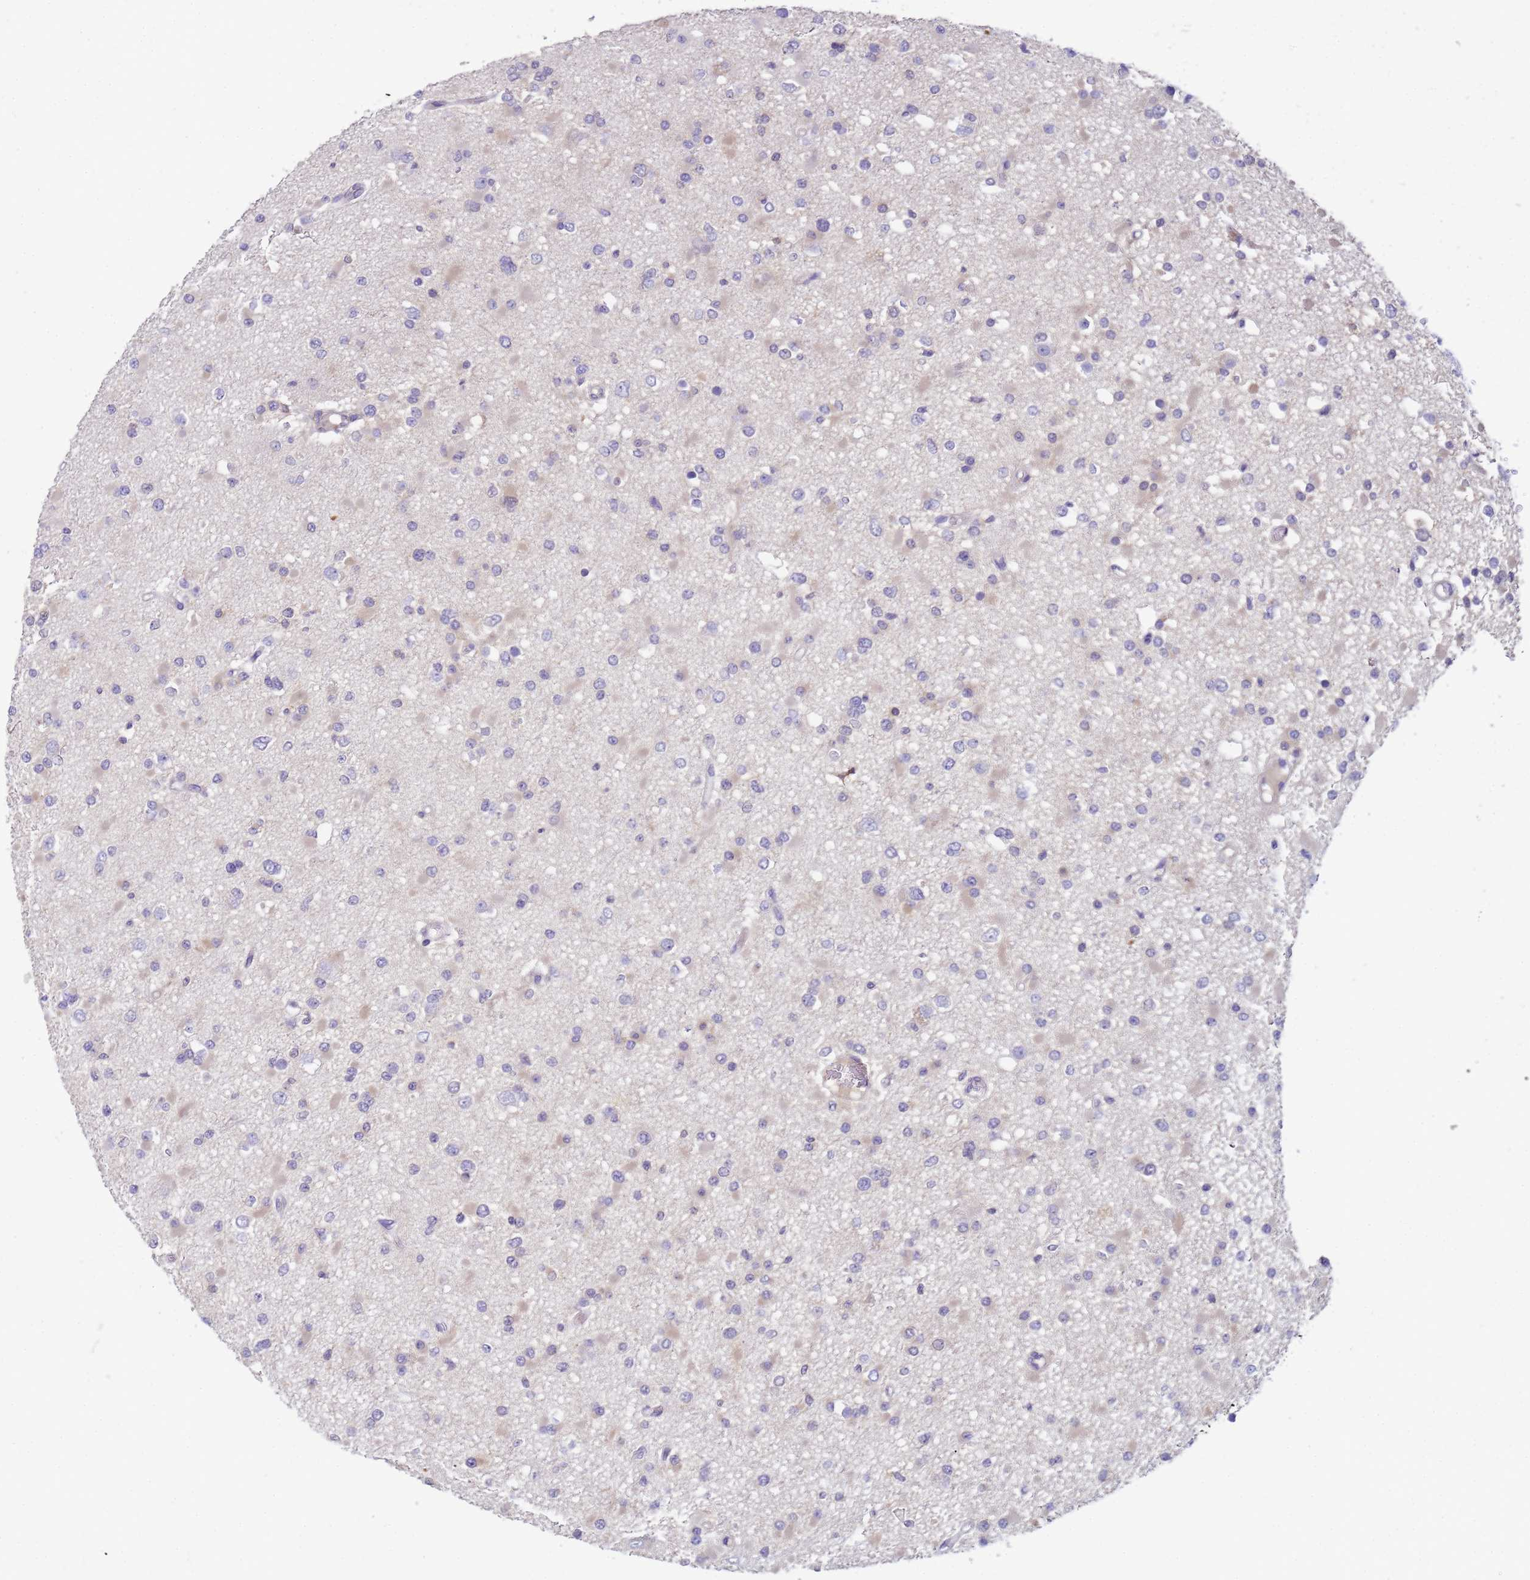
{"staining": {"intensity": "negative", "quantity": "none", "location": "none"}, "tissue": "glioma", "cell_type": "Tumor cells", "image_type": "cancer", "snomed": [{"axis": "morphology", "description": "Glioma, malignant, Low grade"}, {"axis": "topography", "description": "Brain"}], "caption": "DAB immunohistochemical staining of human malignant glioma (low-grade) displays no significant staining in tumor cells.", "gene": "KLHL13", "patient": {"sex": "female", "age": 22}}